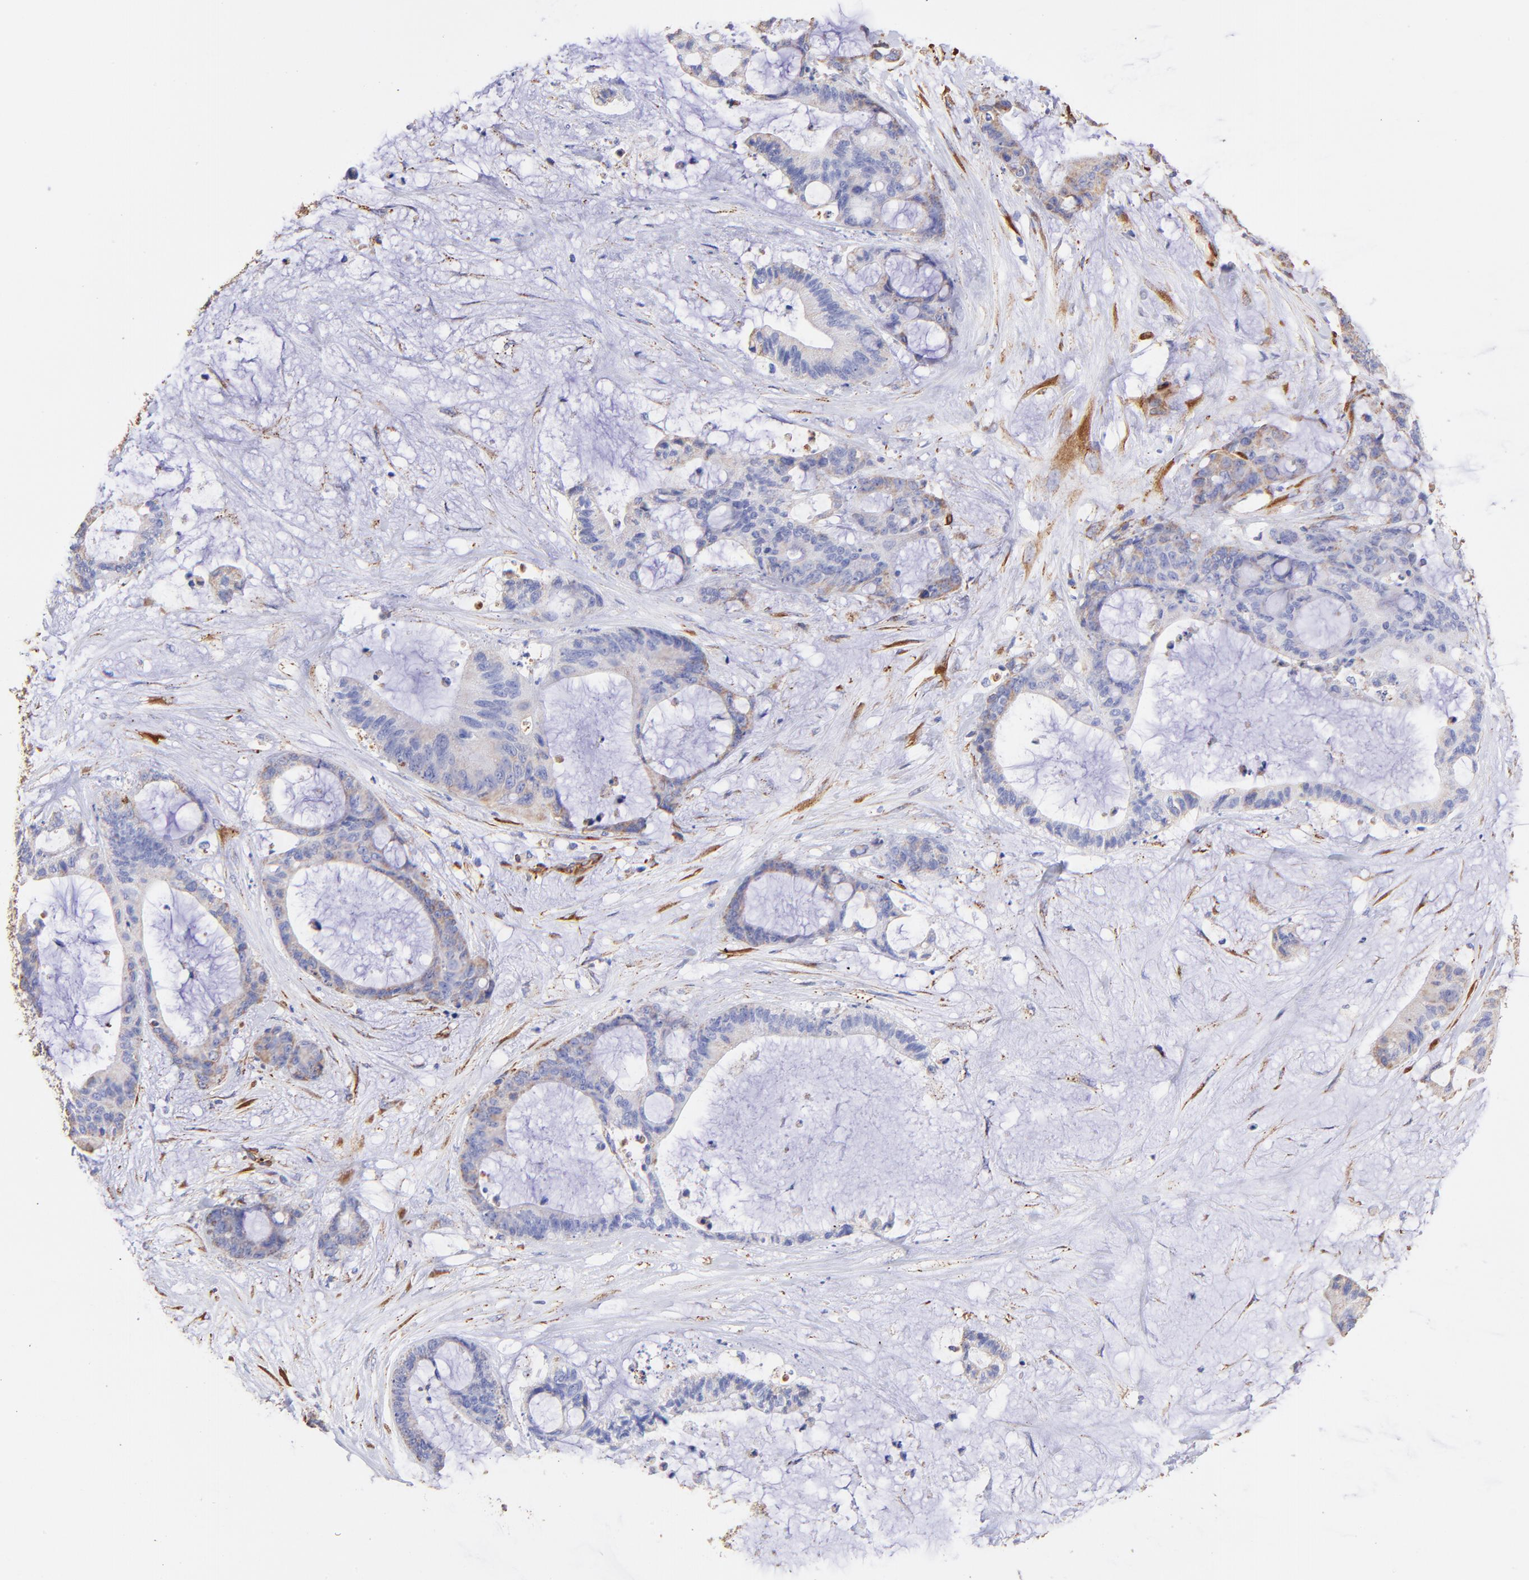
{"staining": {"intensity": "weak", "quantity": ">75%", "location": "cytoplasmic/membranous"}, "tissue": "liver cancer", "cell_type": "Tumor cells", "image_type": "cancer", "snomed": [{"axis": "morphology", "description": "Cholangiocarcinoma"}, {"axis": "topography", "description": "Liver"}], "caption": "IHC (DAB (3,3'-diaminobenzidine)) staining of liver cancer (cholangiocarcinoma) displays weak cytoplasmic/membranous protein positivity in approximately >75% of tumor cells. Using DAB (brown) and hematoxylin (blue) stains, captured at high magnification using brightfield microscopy.", "gene": "SPARC", "patient": {"sex": "female", "age": 73}}